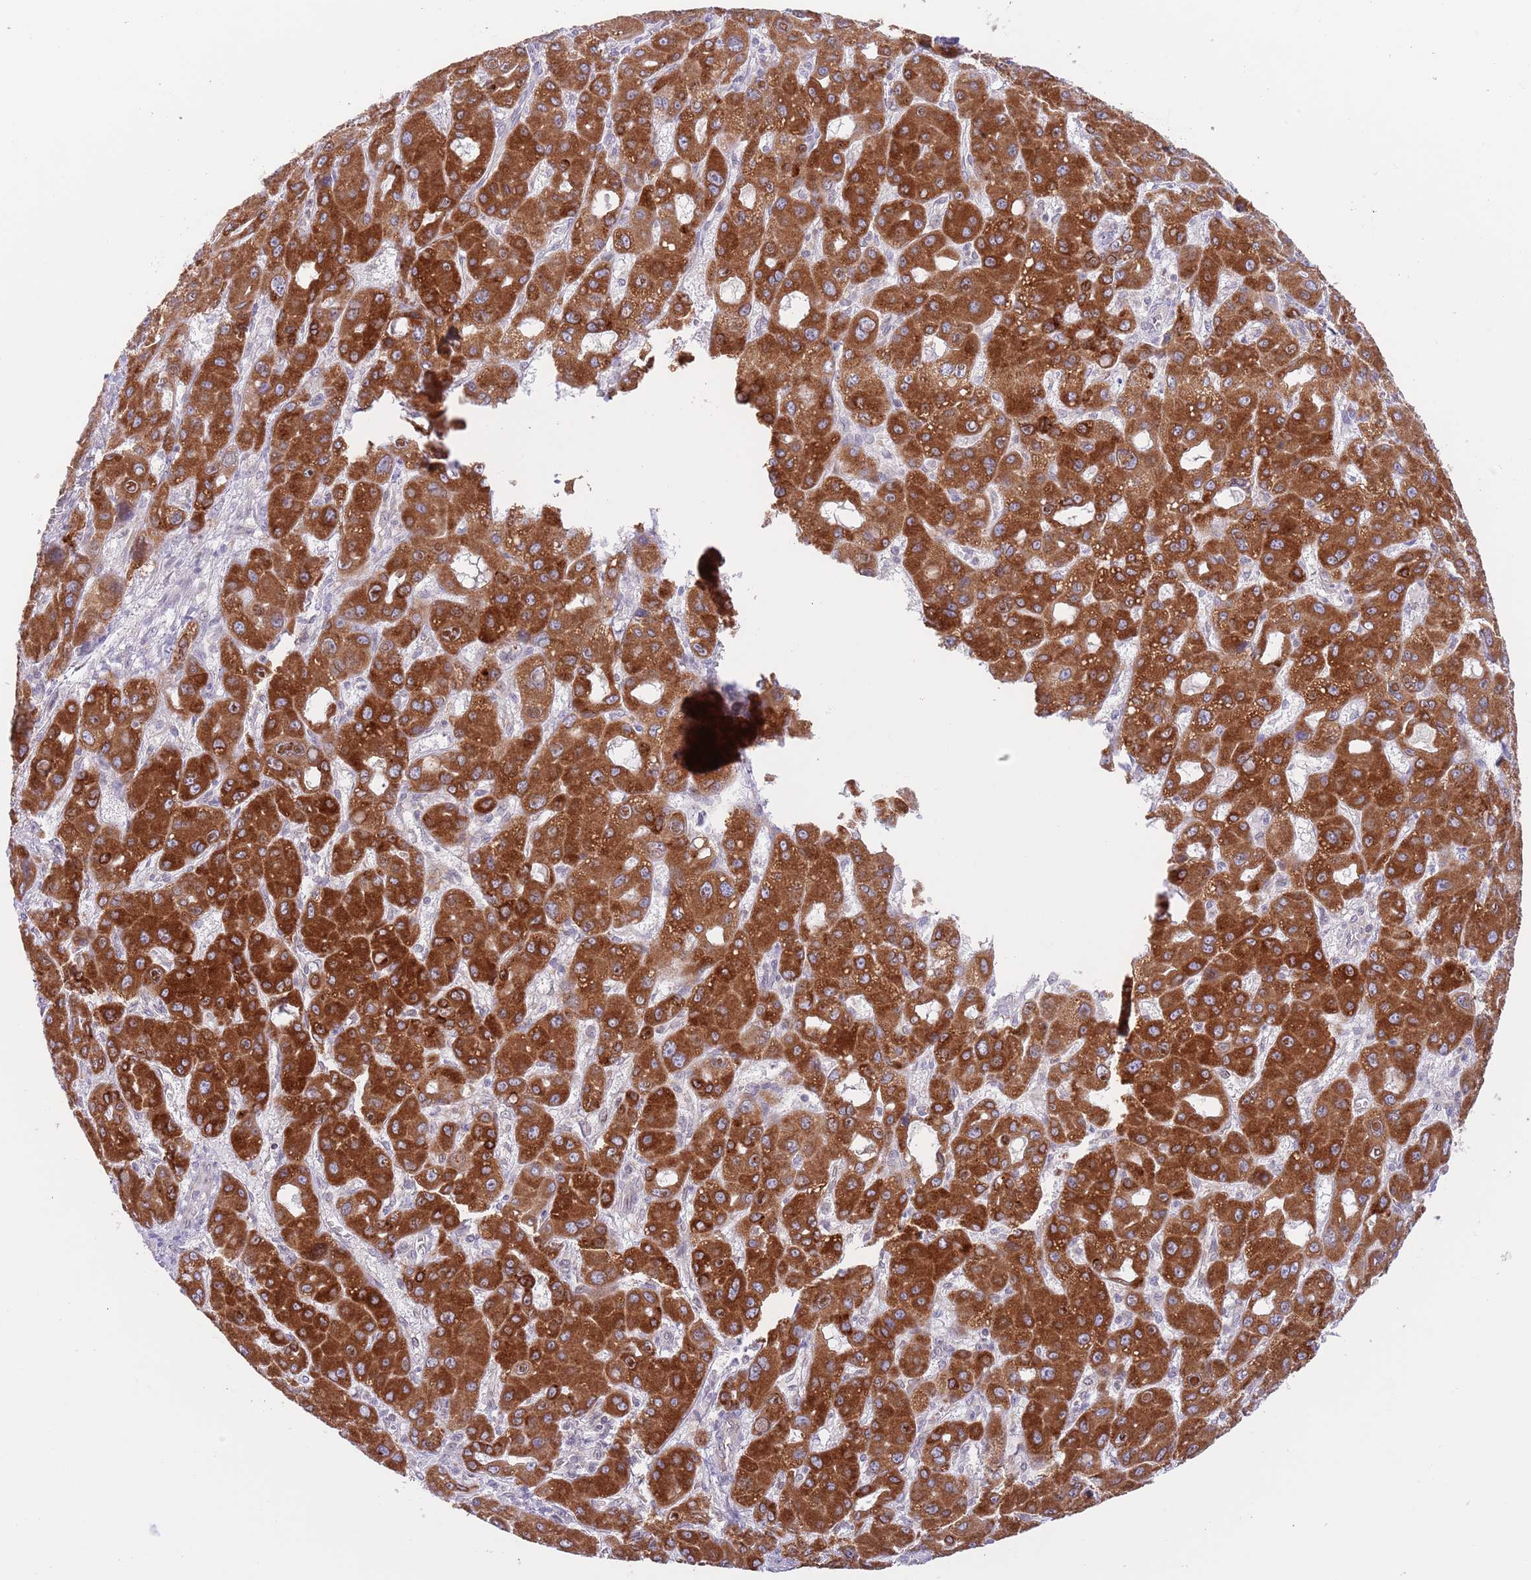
{"staining": {"intensity": "strong", "quantity": ">75%", "location": "cytoplasmic/membranous"}, "tissue": "liver cancer", "cell_type": "Tumor cells", "image_type": "cancer", "snomed": [{"axis": "morphology", "description": "Carcinoma, Hepatocellular, NOS"}, {"axis": "topography", "description": "Liver"}], "caption": "IHC photomicrograph of liver cancer stained for a protein (brown), which displays high levels of strong cytoplasmic/membranous staining in approximately >75% of tumor cells.", "gene": "EBPL", "patient": {"sex": "male", "age": 55}}